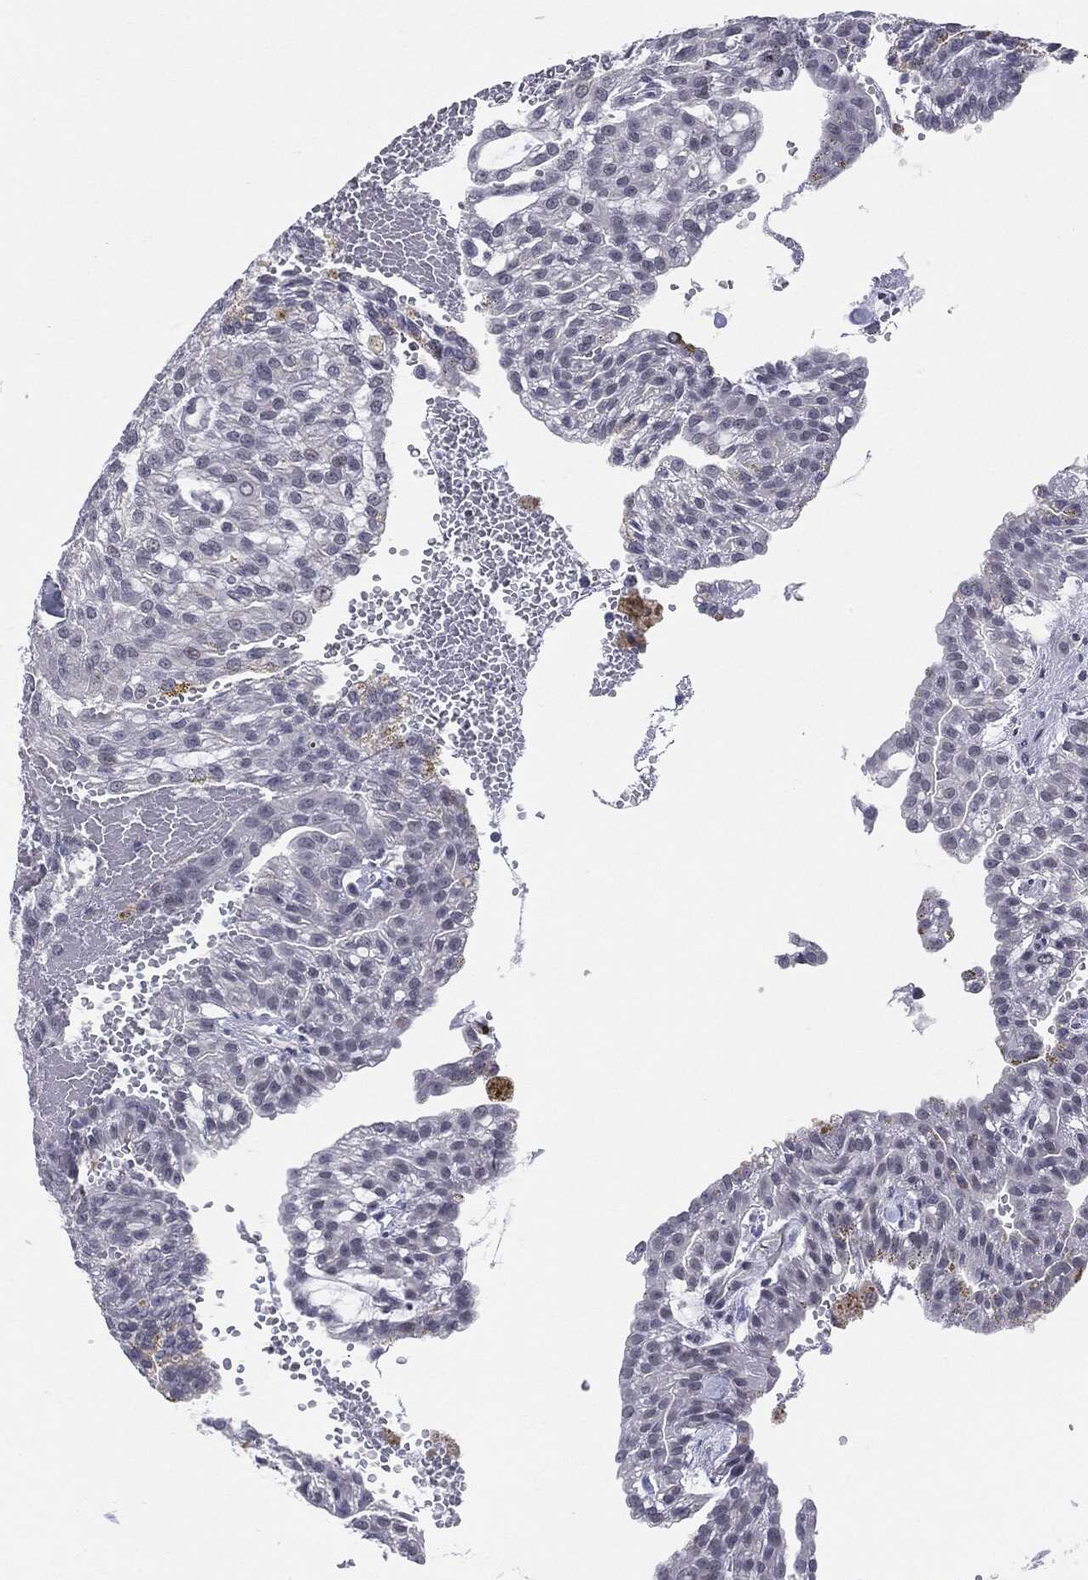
{"staining": {"intensity": "negative", "quantity": "none", "location": "none"}, "tissue": "renal cancer", "cell_type": "Tumor cells", "image_type": "cancer", "snomed": [{"axis": "morphology", "description": "Adenocarcinoma, NOS"}, {"axis": "topography", "description": "Kidney"}], "caption": "Immunohistochemistry (IHC) micrograph of human adenocarcinoma (renal) stained for a protein (brown), which reveals no expression in tumor cells.", "gene": "SLC5A5", "patient": {"sex": "male", "age": 63}}